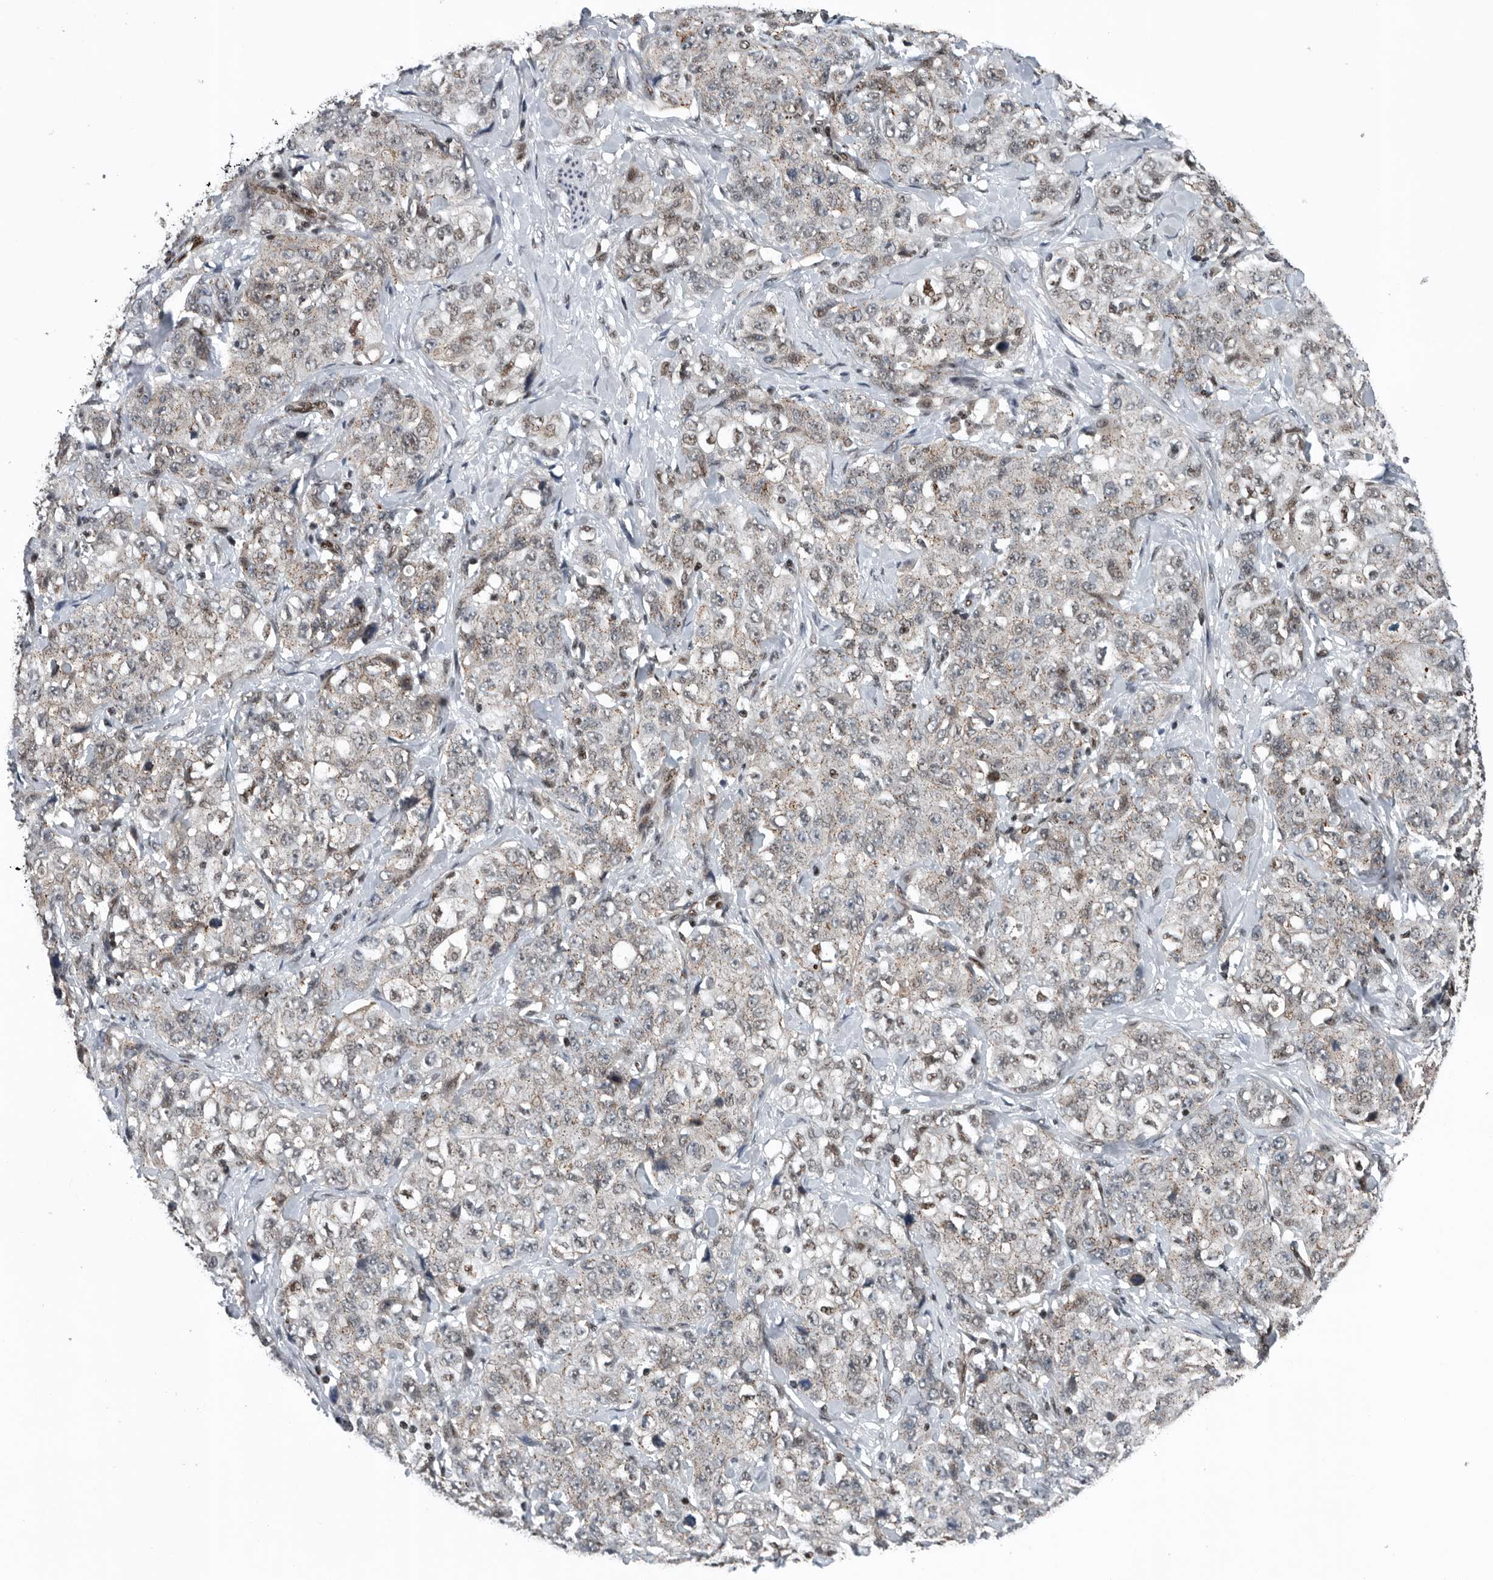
{"staining": {"intensity": "weak", "quantity": ">75%", "location": "cytoplasmic/membranous,nuclear"}, "tissue": "stomach cancer", "cell_type": "Tumor cells", "image_type": "cancer", "snomed": [{"axis": "morphology", "description": "Adenocarcinoma, NOS"}, {"axis": "topography", "description": "Stomach"}], "caption": "An immunohistochemistry histopathology image of tumor tissue is shown. Protein staining in brown highlights weak cytoplasmic/membranous and nuclear positivity in adenocarcinoma (stomach) within tumor cells. (DAB (3,3'-diaminobenzidine) IHC with brightfield microscopy, high magnification).", "gene": "SENP7", "patient": {"sex": "male", "age": 48}}